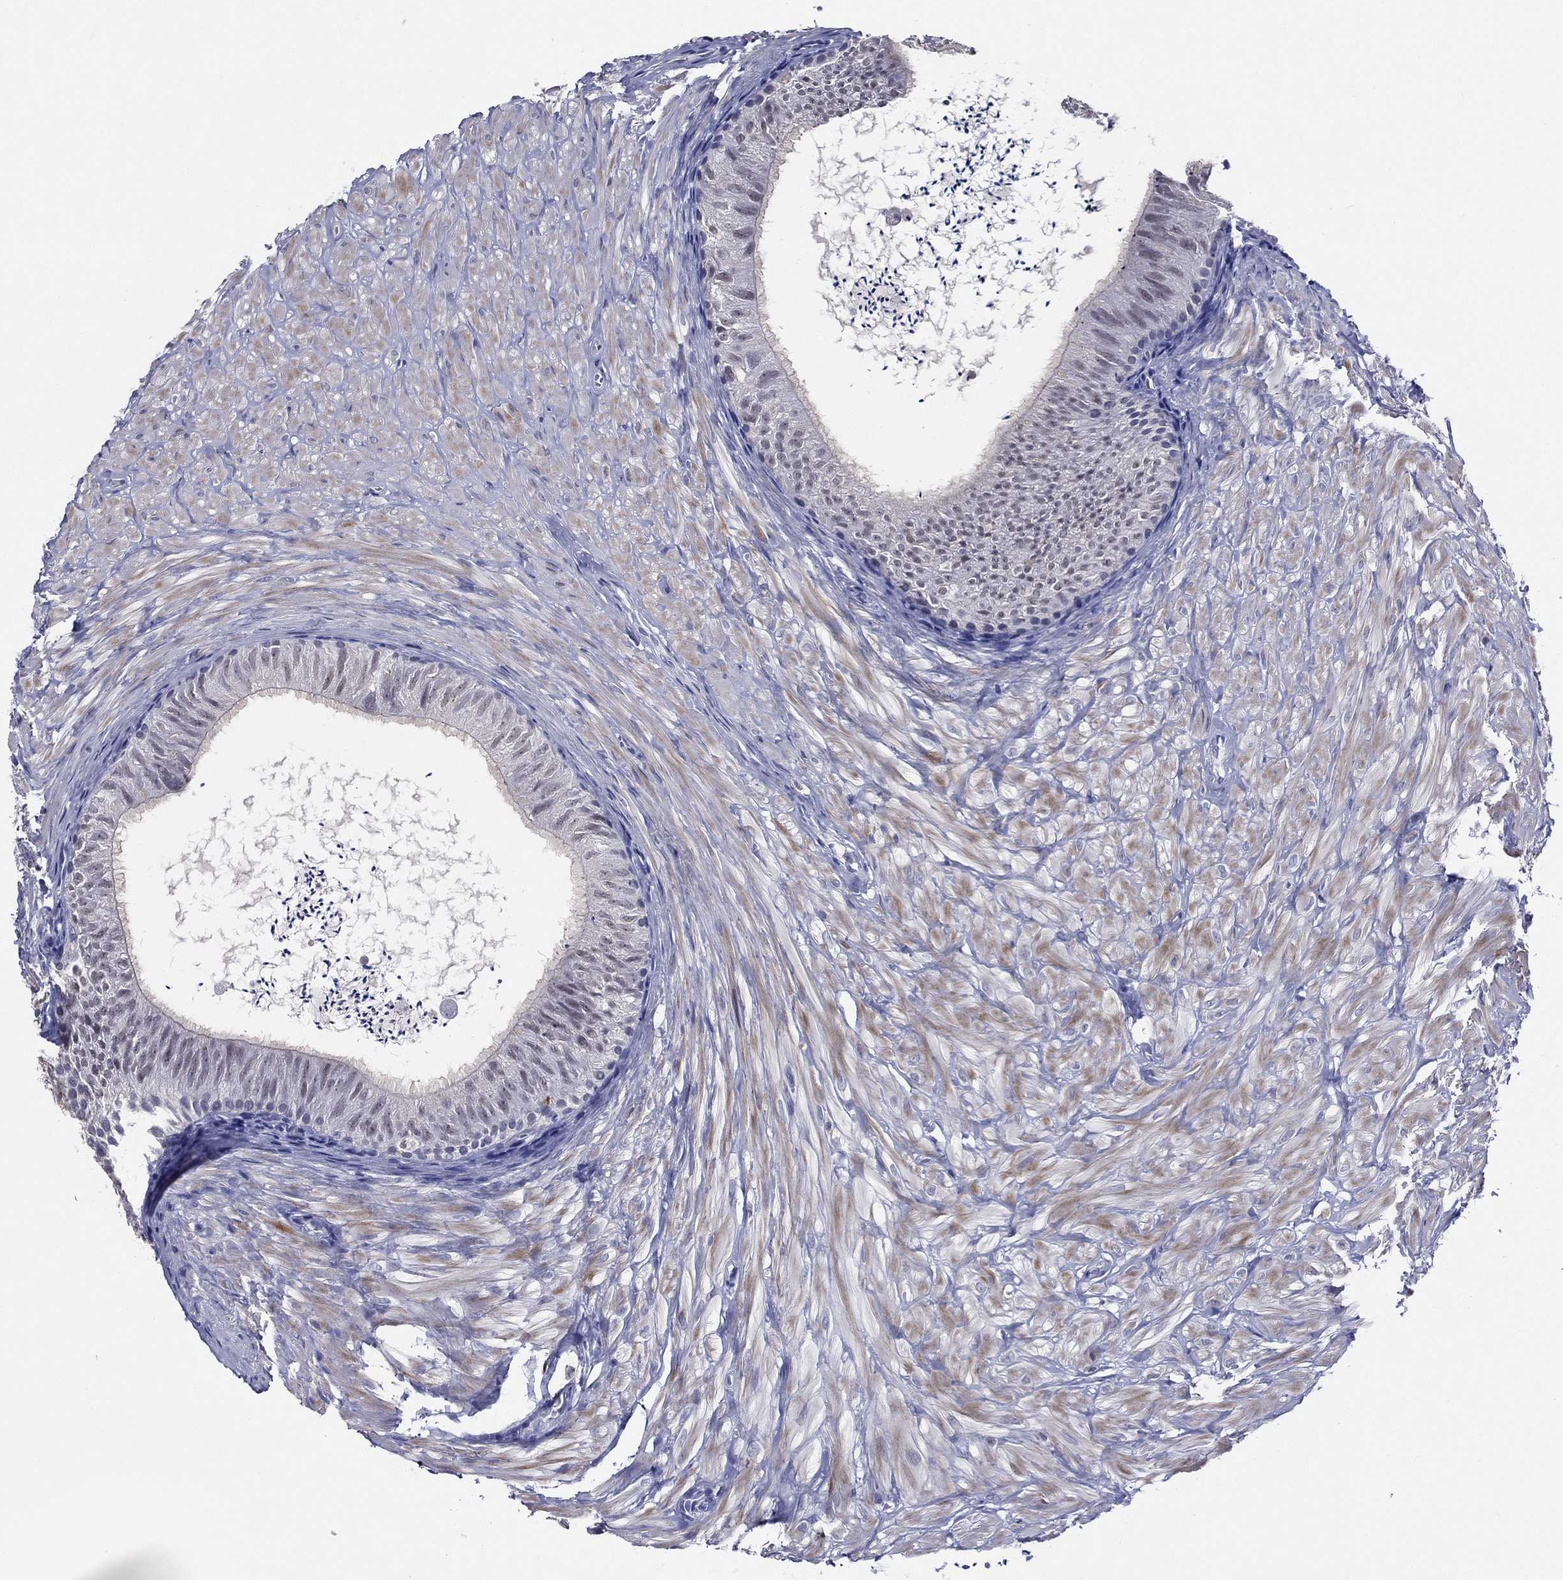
{"staining": {"intensity": "negative", "quantity": "none", "location": "none"}, "tissue": "epididymis", "cell_type": "Glandular cells", "image_type": "normal", "snomed": [{"axis": "morphology", "description": "Normal tissue, NOS"}, {"axis": "topography", "description": "Epididymis"}], "caption": "Human epididymis stained for a protein using IHC reveals no positivity in glandular cells.", "gene": "TFAP2A", "patient": {"sex": "male", "age": 32}}